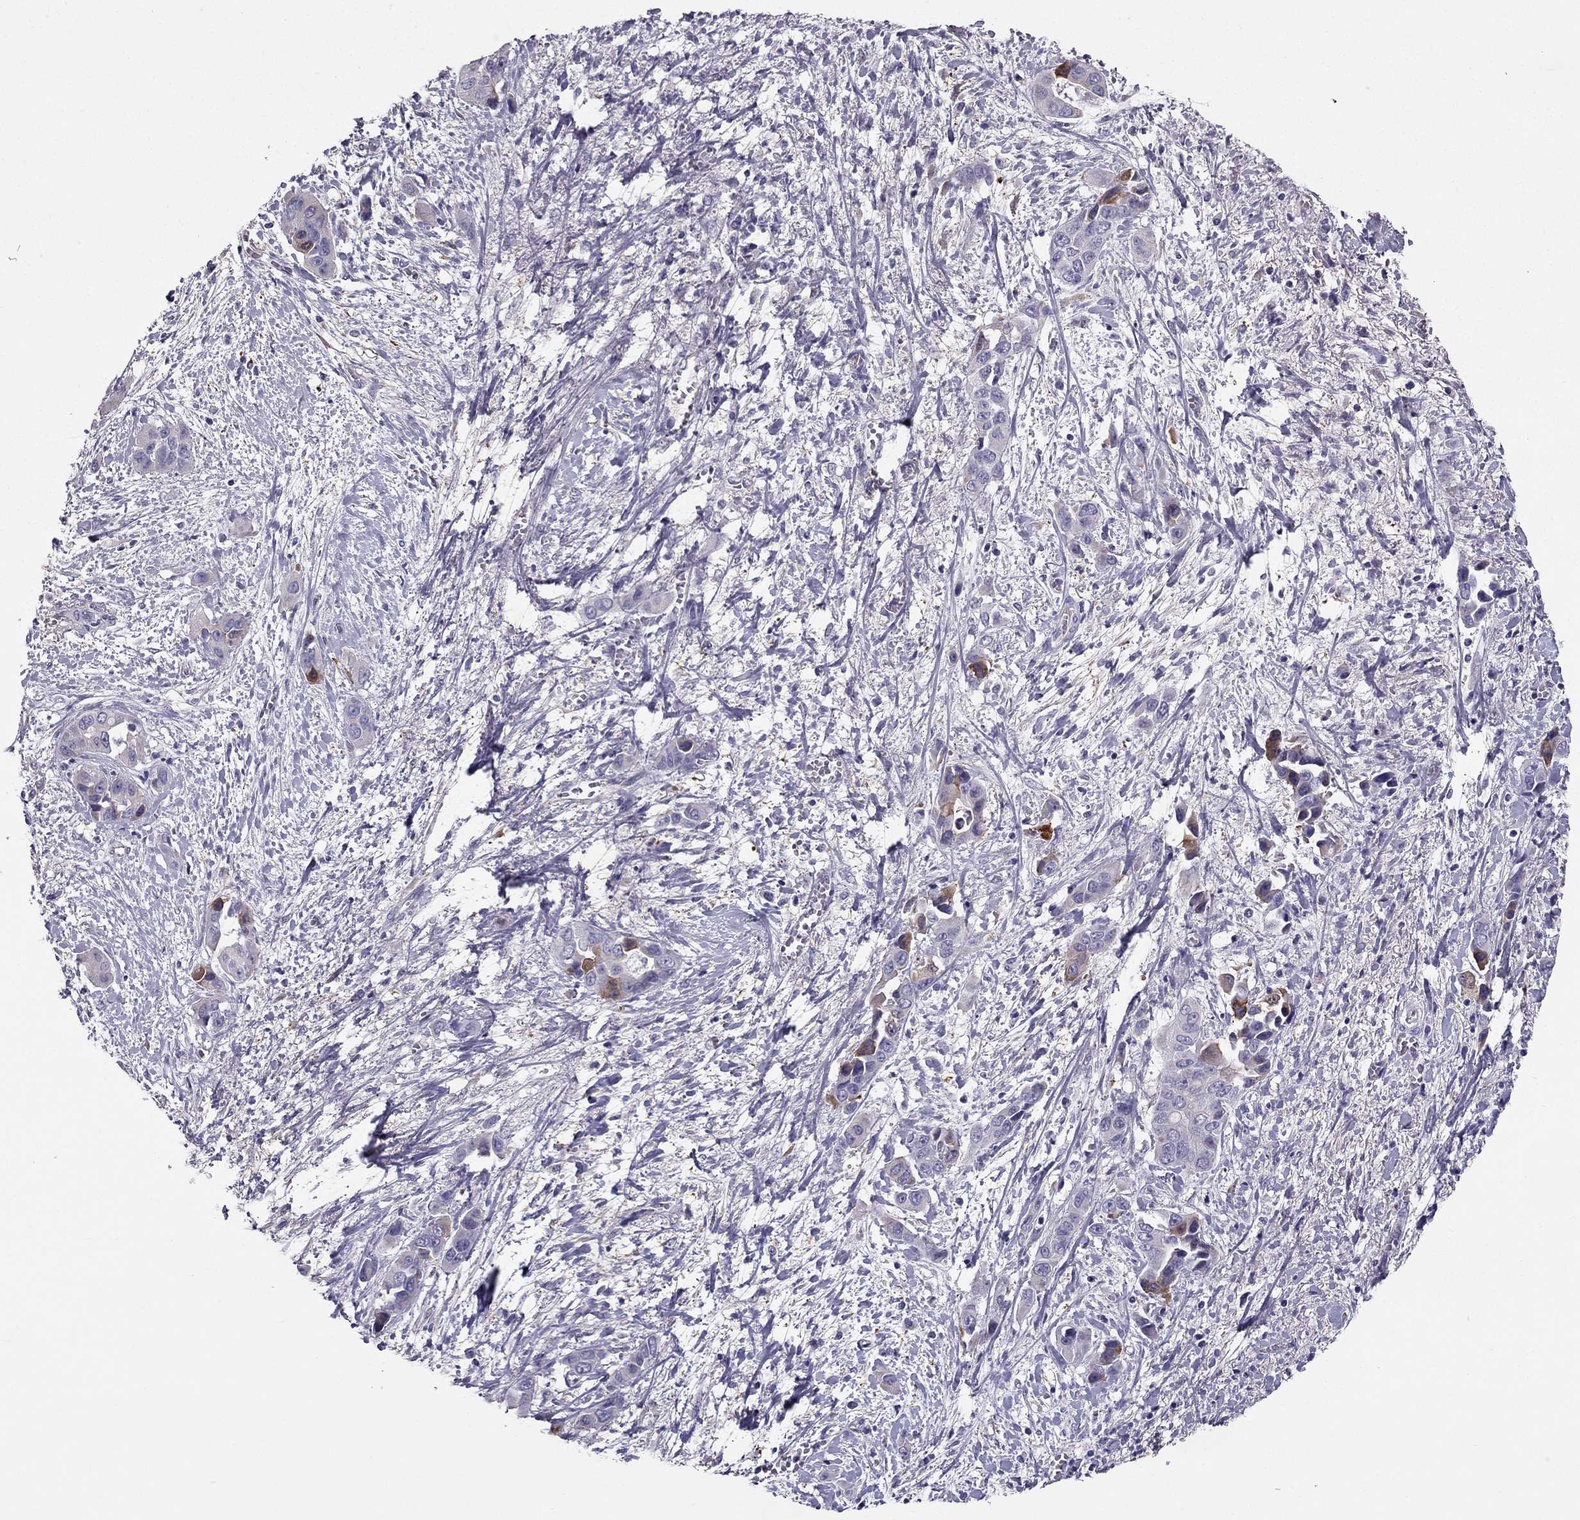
{"staining": {"intensity": "moderate", "quantity": "<25%", "location": "cytoplasmic/membranous"}, "tissue": "liver cancer", "cell_type": "Tumor cells", "image_type": "cancer", "snomed": [{"axis": "morphology", "description": "Cholangiocarcinoma"}, {"axis": "topography", "description": "Liver"}], "caption": "The histopathology image displays staining of liver cholangiocarcinoma, revealing moderate cytoplasmic/membranous protein expression (brown color) within tumor cells.", "gene": "SYT5", "patient": {"sex": "female", "age": 52}}